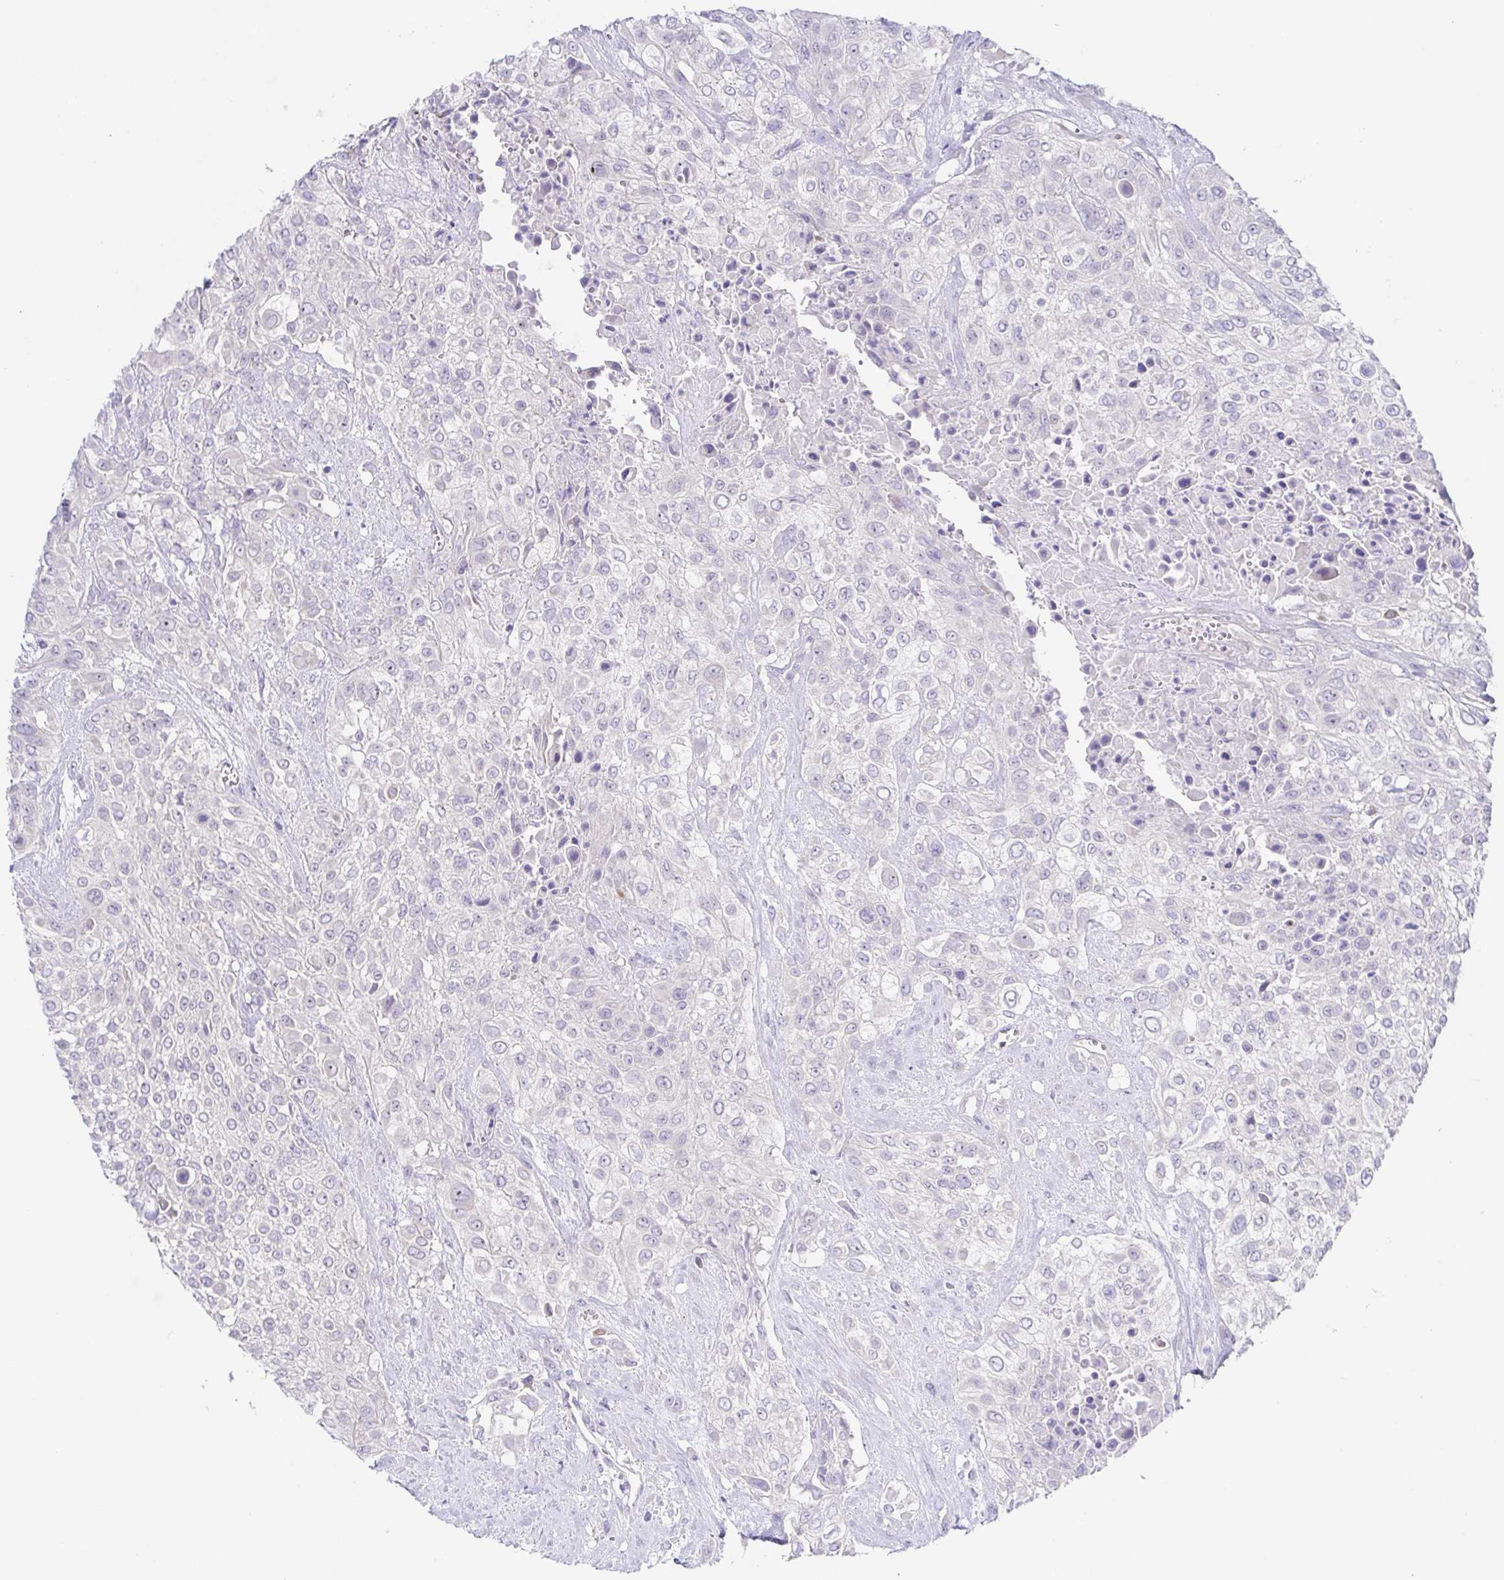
{"staining": {"intensity": "negative", "quantity": "none", "location": "none"}, "tissue": "urothelial cancer", "cell_type": "Tumor cells", "image_type": "cancer", "snomed": [{"axis": "morphology", "description": "Urothelial carcinoma, High grade"}, {"axis": "topography", "description": "Urinary bladder"}], "caption": "This is an immunohistochemistry (IHC) image of urothelial carcinoma (high-grade). There is no staining in tumor cells.", "gene": "HTR2A", "patient": {"sex": "male", "age": 57}}